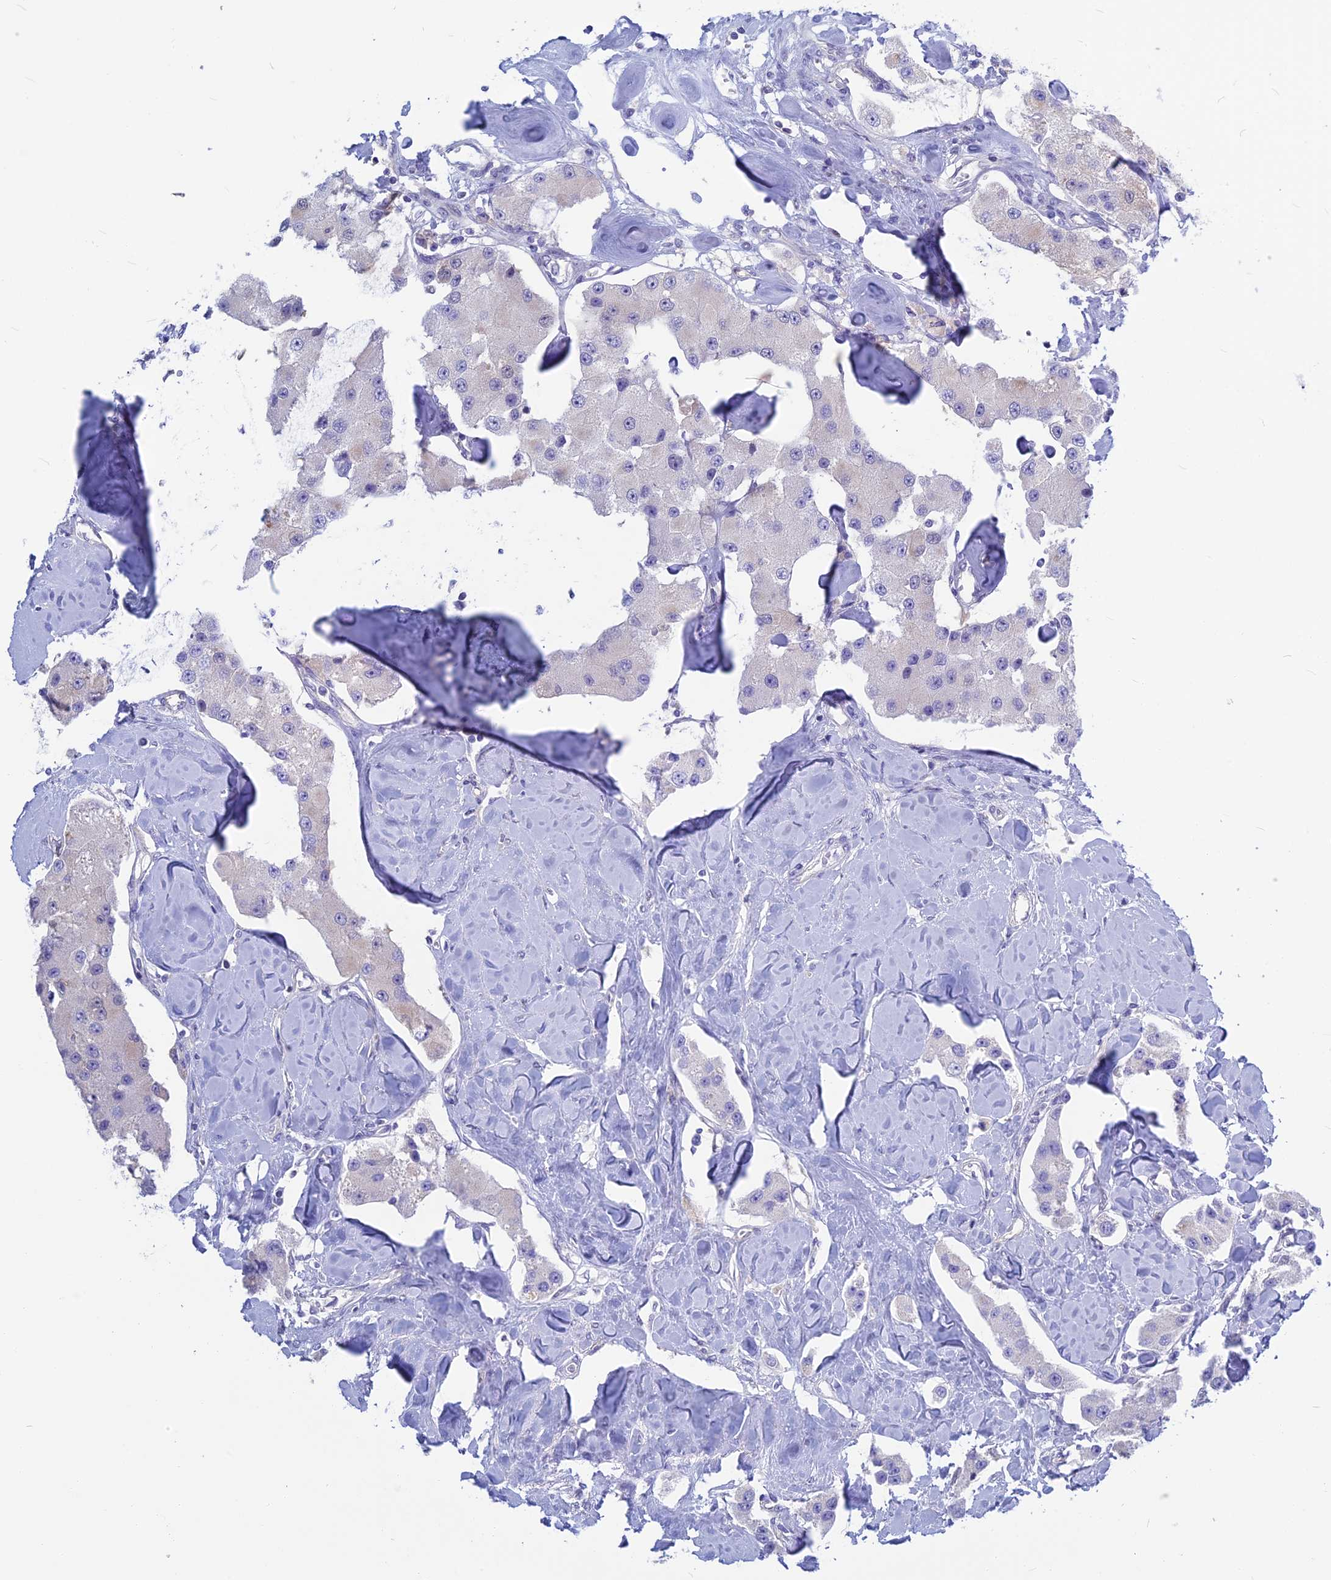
{"staining": {"intensity": "negative", "quantity": "none", "location": "none"}, "tissue": "carcinoid", "cell_type": "Tumor cells", "image_type": "cancer", "snomed": [{"axis": "morphology", "description": "Carcinoid, malignant, NOS"}, {"axis": "topography", "description": "Pancreas"}], "caption": "High power microscopy histopathology image of an IHC histopathology image of malignant carcinoid, revealing no significant staining in tumor cells.", "gene": "SNAP91", "patient": {"sex": "male", "age": 41}}